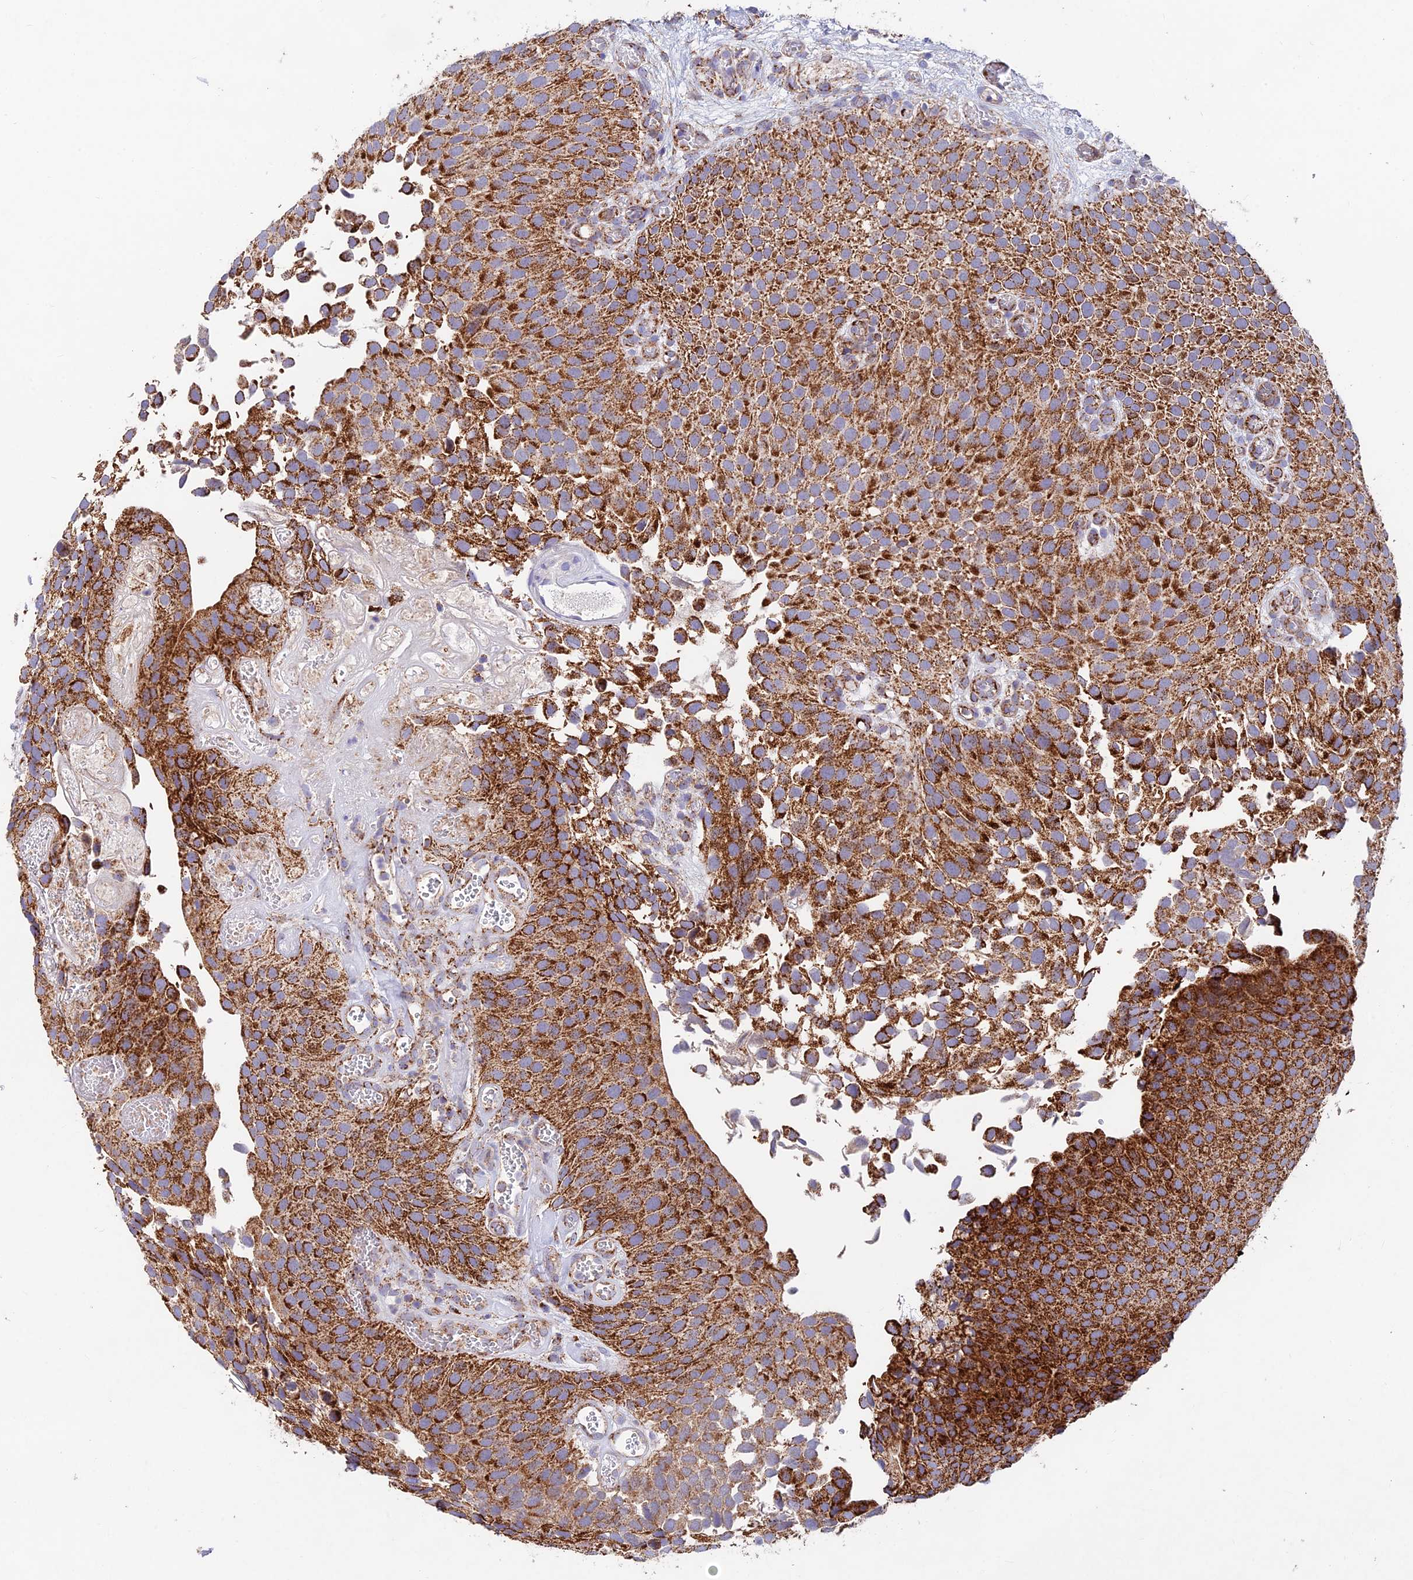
{"staining": {"intensity": "strong", "quantity": ">75%", "location": "cytoplasmic/membranous"}, "tissue": "urothelial cancer", "cell_type": "Tumor cells", "image_type": "cancer", "snomed": [{"axis": "morphology", "description": "Urothelial carcinoma, Low grade"}, {"axis": "topography", "description": "Urinary bladder"}], "caption": "A high amount of strong cytoplasmic/membranous positivity is seen in about >75% of tumor cells in urothelial cancer tissue.", "gene": "KHDC3L", "patient": {"sex": "male", "age": 89}}